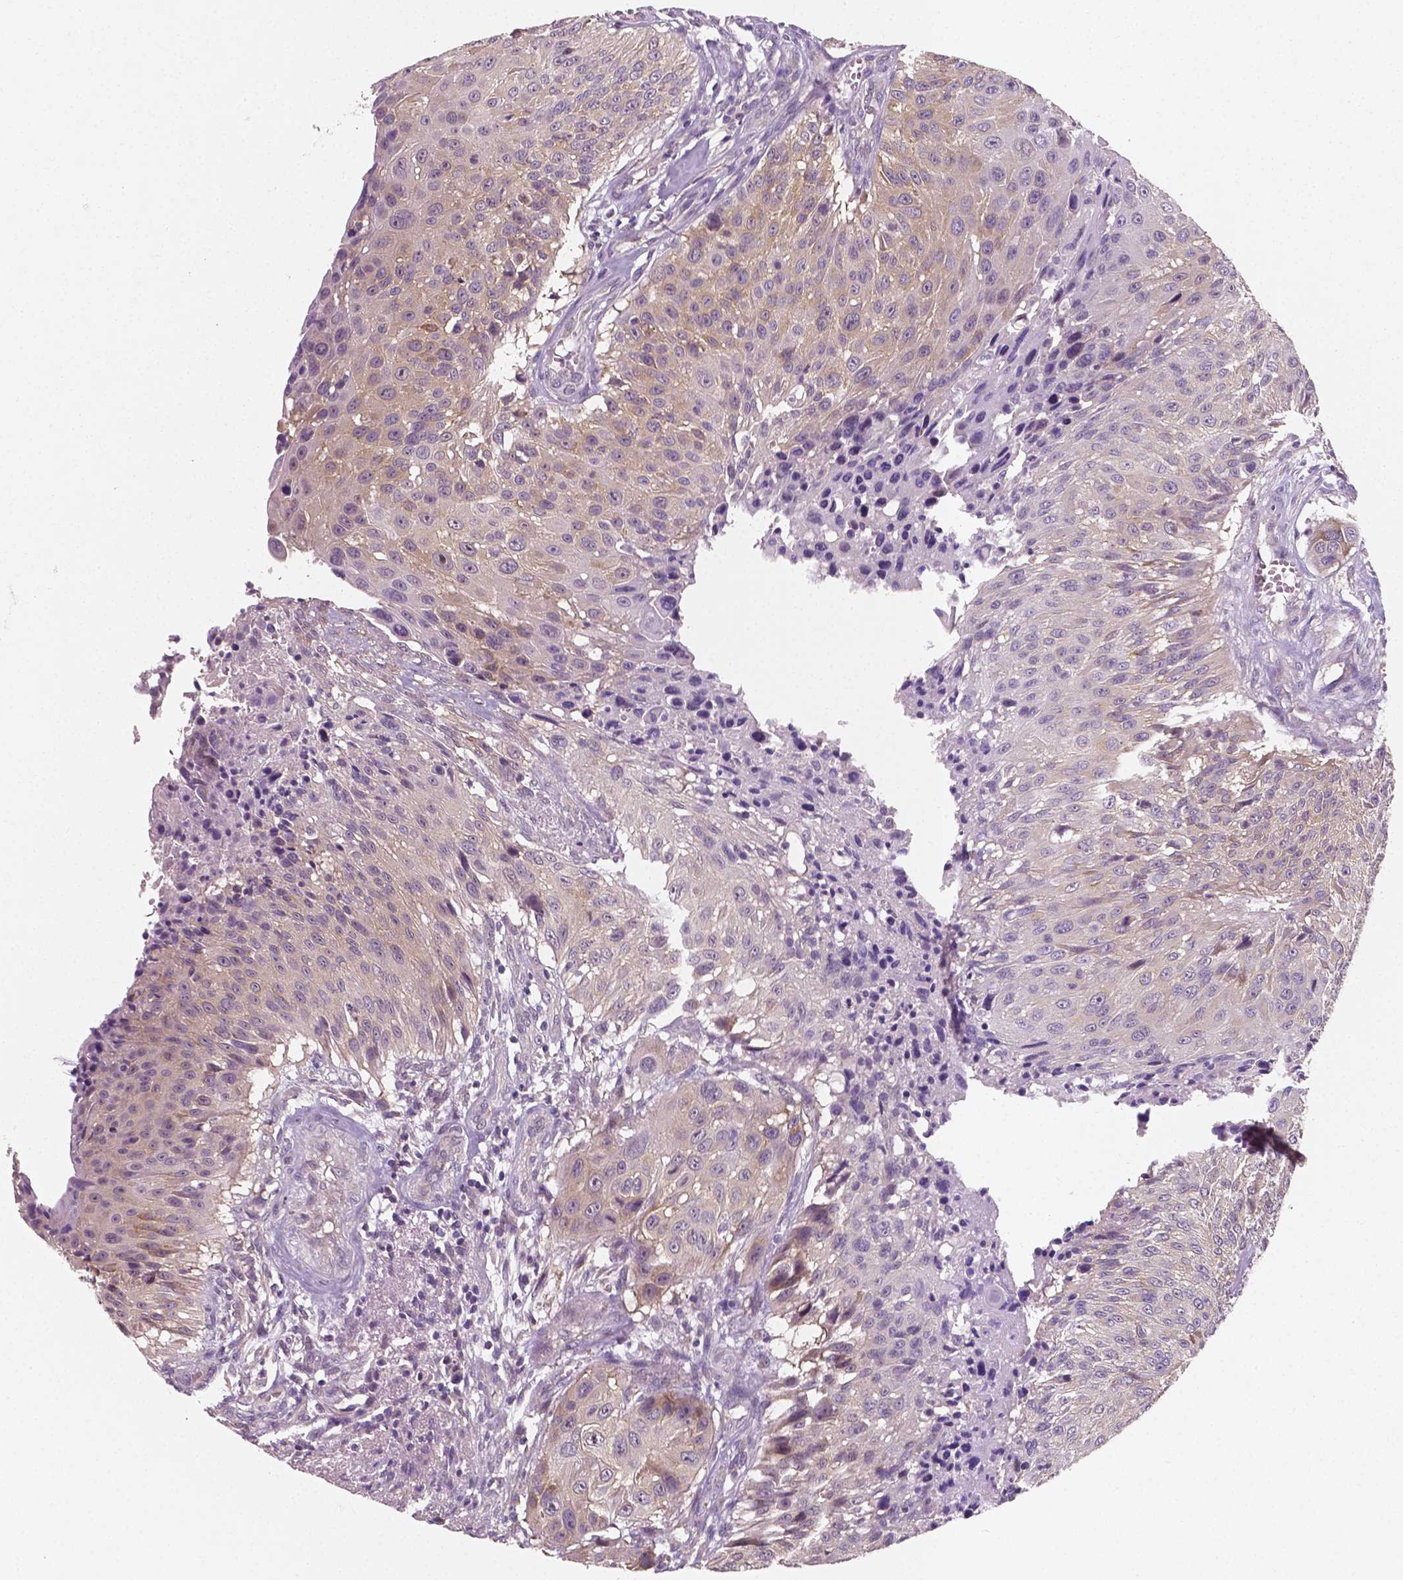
{"staining": {"intensity": "negative", "quantity": "none", "location": "none"}, "tissue": "urothelial cancer", "cell_type": "Tumor cells", "image_type": "cancer", "snomed": [{"axis": "morphology", "description": "Urothelial carcinoma, NOS"}, {"axis": "topography", "description": "Urinary bladder"}], "caption": "There is no significant staining in tumor cells of urothelial cancer.", "gene": "LSM14B", "patient": {"sex": "male", "age": 55}}